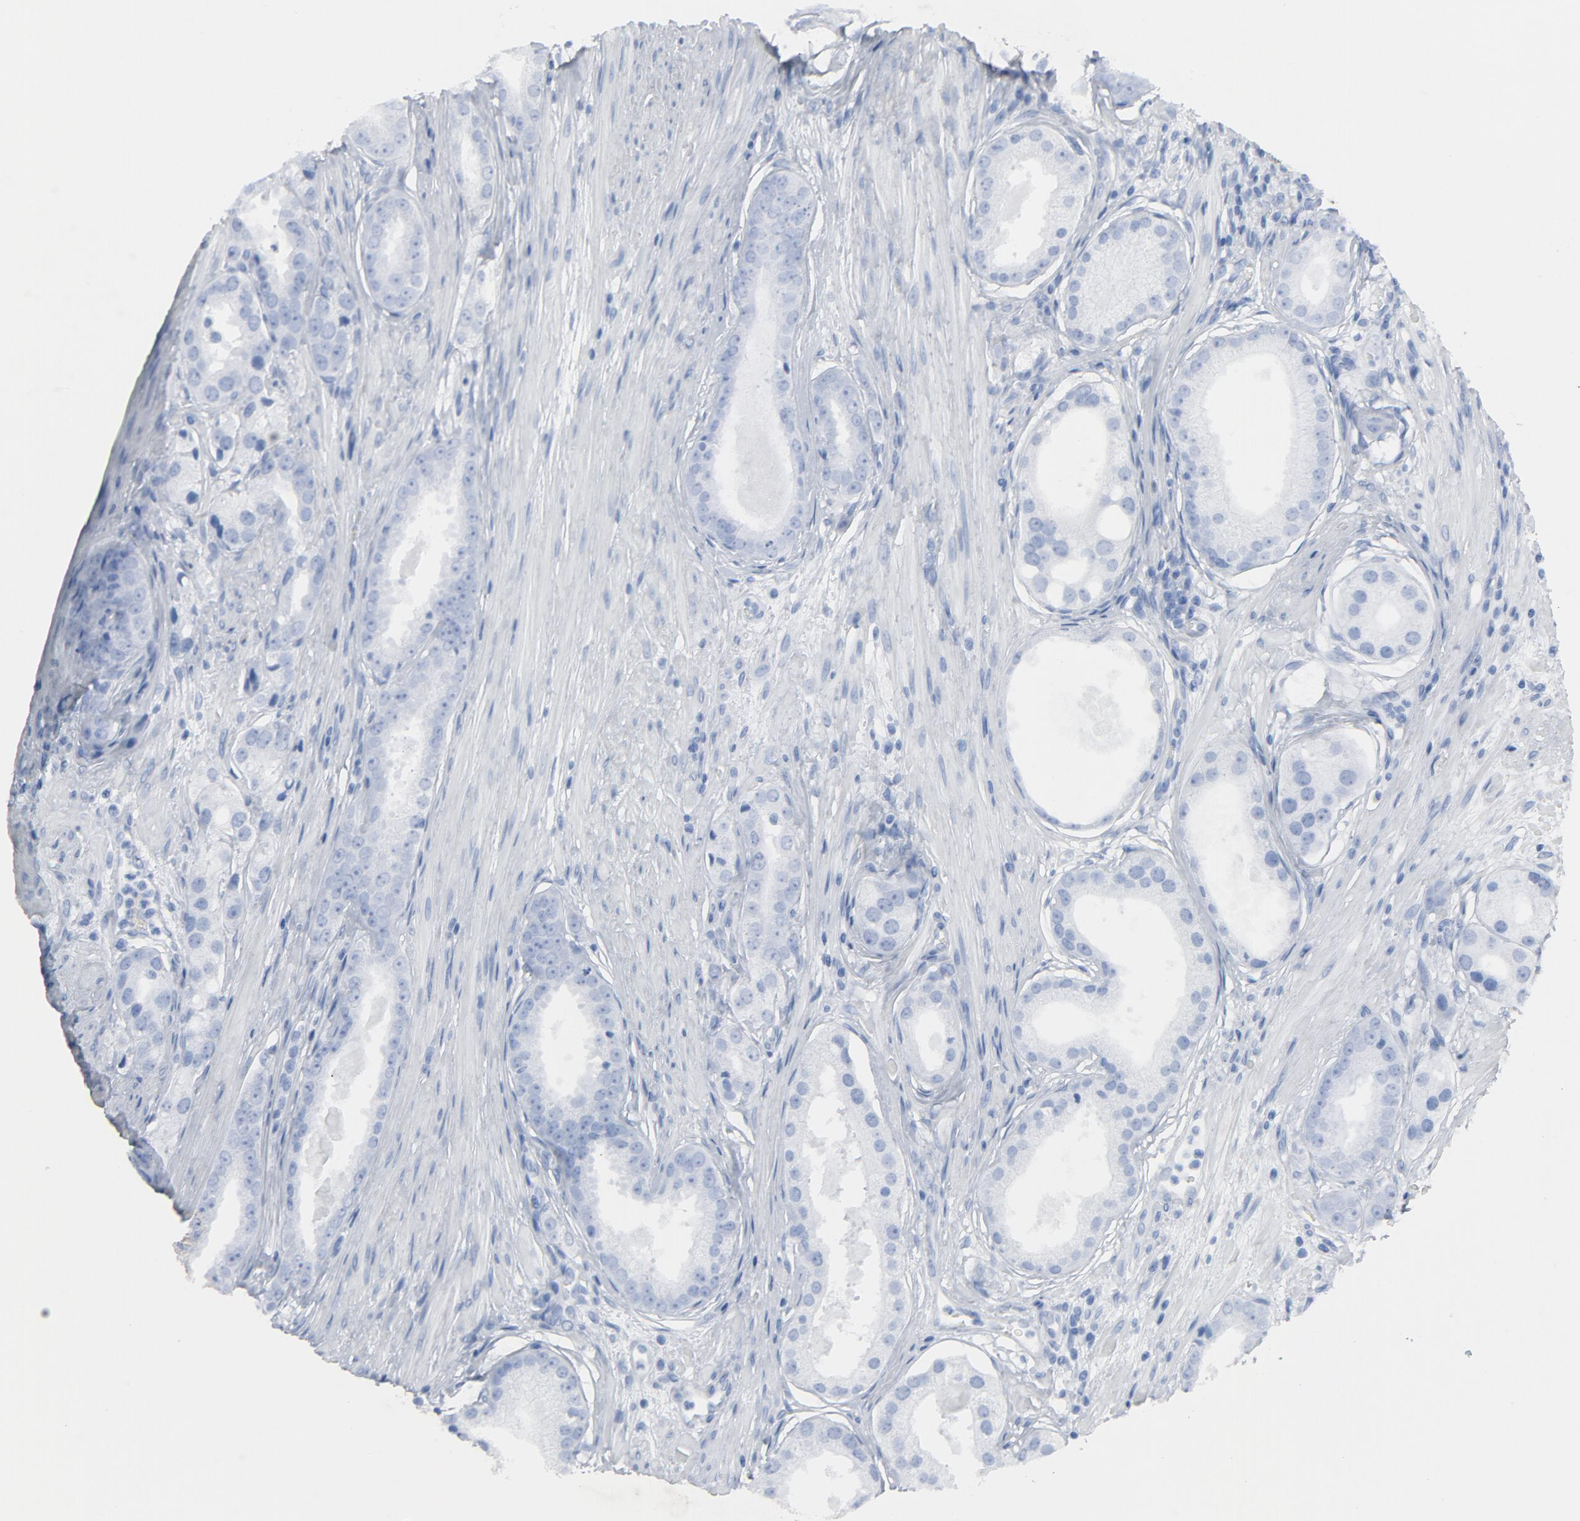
{"staining": {"intensity": "negative", "quantity": "none", "location": "none"}, "tissue": "prostate cancer", "cell_type": "Tumor cells", "image_type": "cancer", "snomed": [{"axis": "morphology", "description": "Adenocarcinoma, Medium grade"}, {"axis": "topography", "description": "Prostate"}], "caption": "Protein analysis of prostate medium-grade adenocarcinoma shows no significant positivity in tumor cells.", "gene": "C14orf119", "patient": {"sex": "male", "age": 53}}